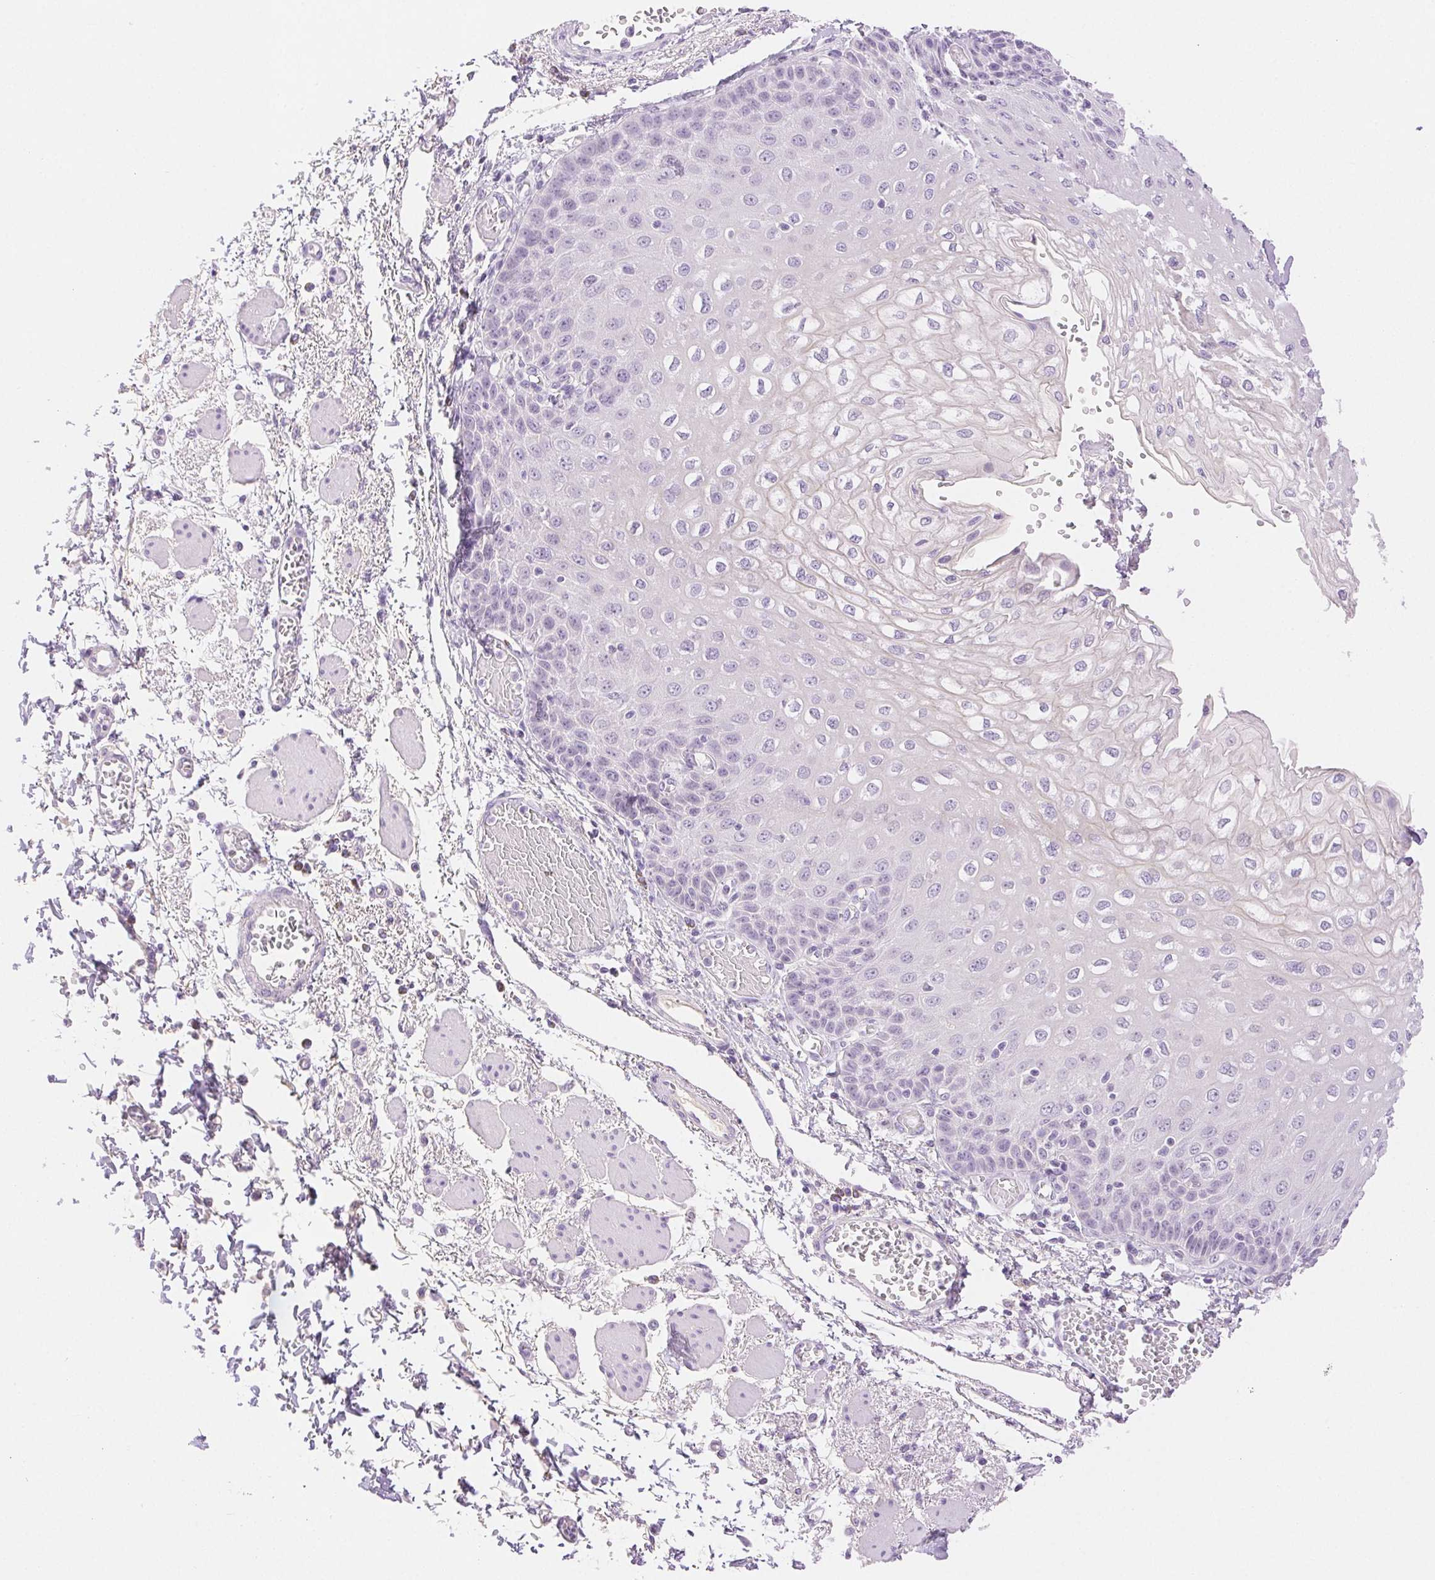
{"staining": {"intensity": "negative", "quantity": "none", "location": "none"}, "tissue": "esophagus", "cell_type": "Squamous epithelial cells", "image_type": "normal", "snomed": [{"axis": "morphology", "description": "Normal tissue, NOS"}, {"axis": "morphology", "description": "Adenocarcinoma, NOS"}, {"axis": "topography", "description": "Esophagus"}], "caption": "Immunohistochemistry of benign human esophagus demonstrates no expression in squamous epithelial cells. Brightfield microscopy of immunohistochemistry stained with DAB (brown) and hematoxylin (blue), captured at high magnification.", "gene": "SPACA4", "patient": {"sex": "male", "age": 81}}